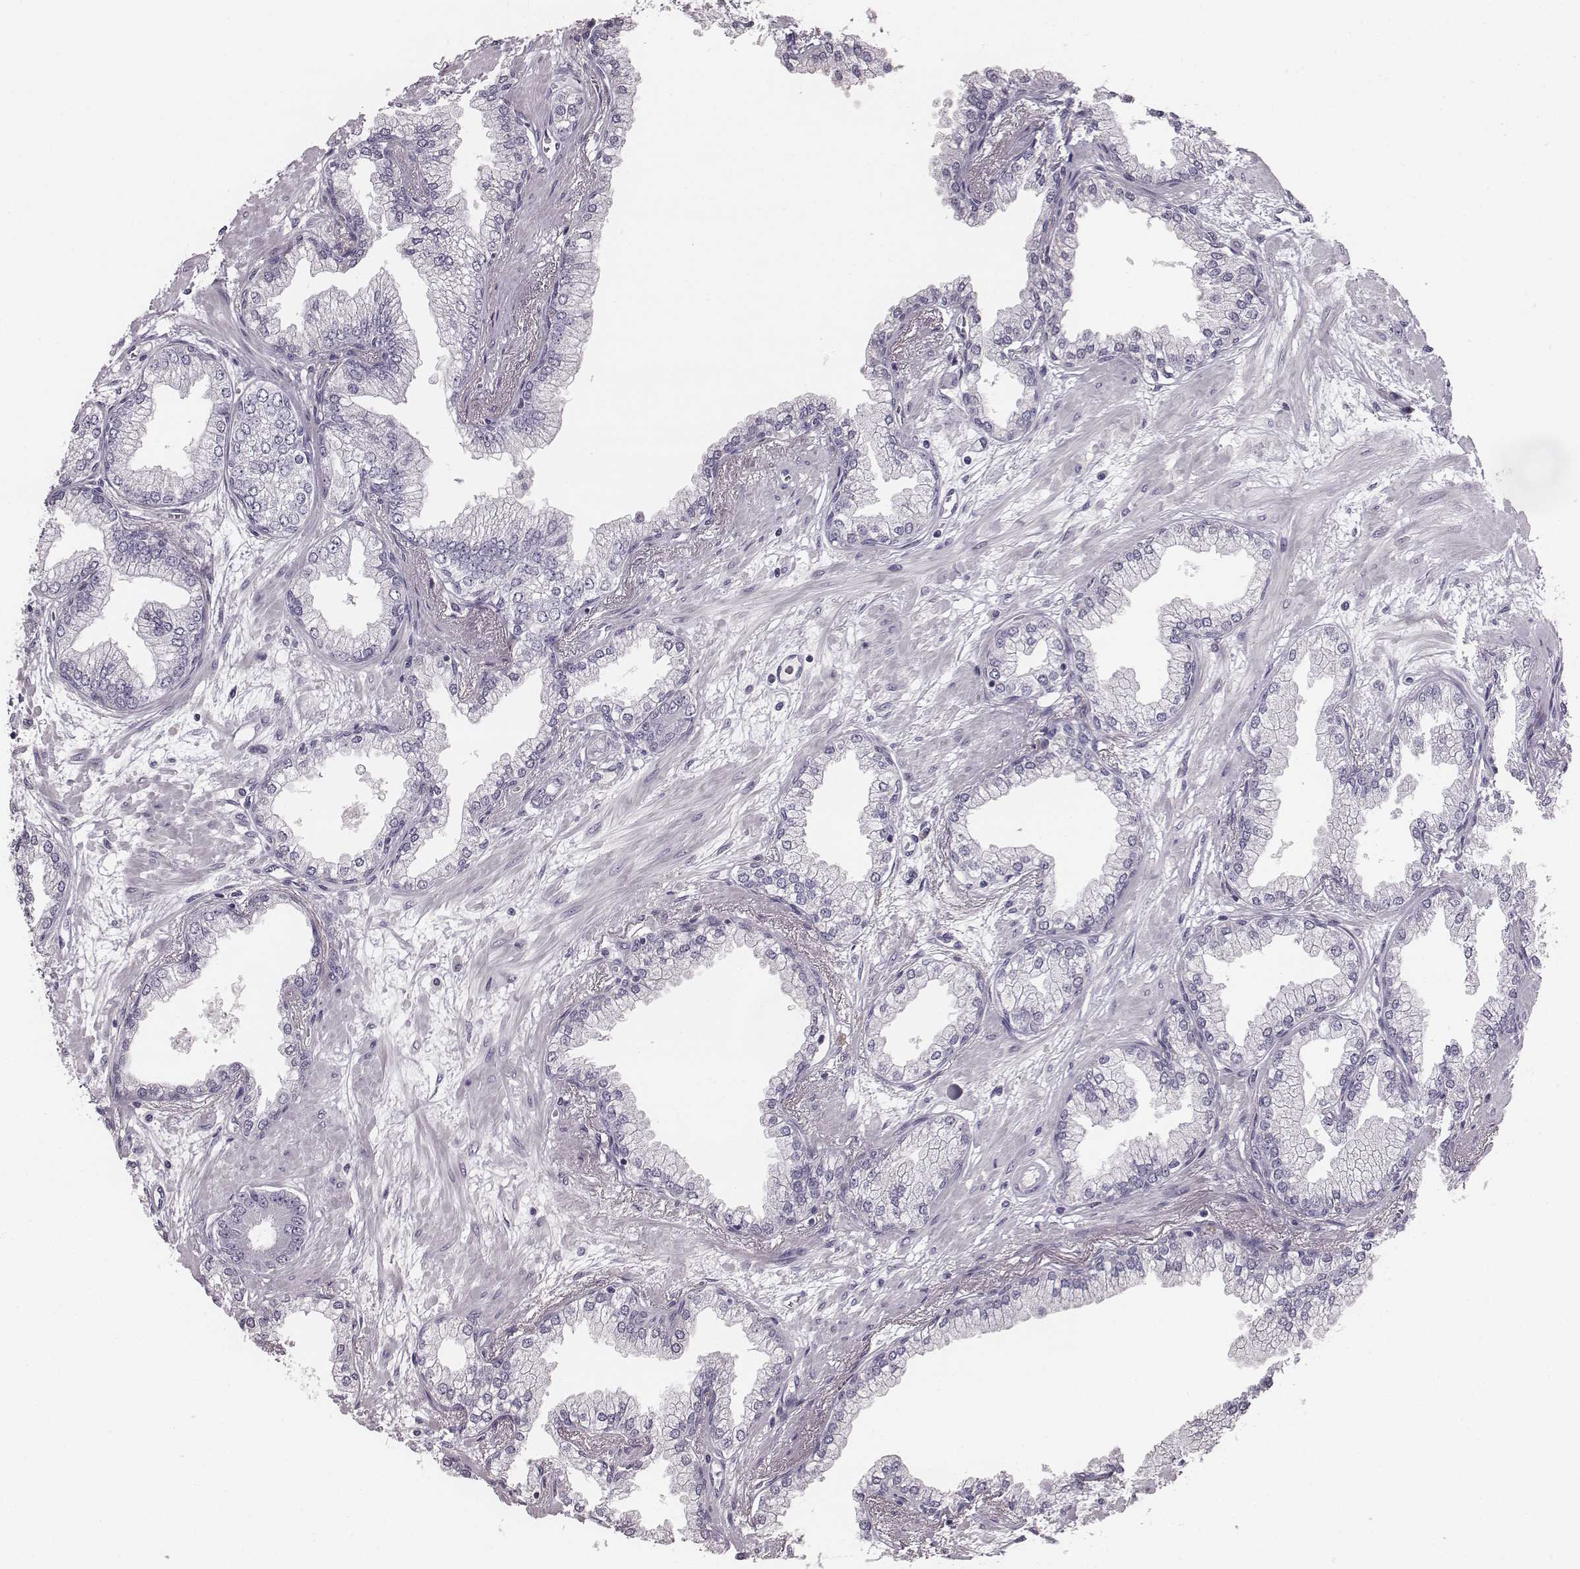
{"staining": {"intensity": "negative", "quantity": "none", "location": "none"}, "tissue": "prostate cancer", "cell_type": "Tumor cells", "image_type": "cancer", "snomed": [{"axis": "morphology", "description": "Adenocarcinoma, Low grade"}, {"axis": "topography", "description": "Prostate"}], "caption": "Prostate cancer was stained to show a protein in brown. There is no significant staining in tumor cells.", "gene": "PDE8B", "patient": {"sex": "male", "age": 64}}